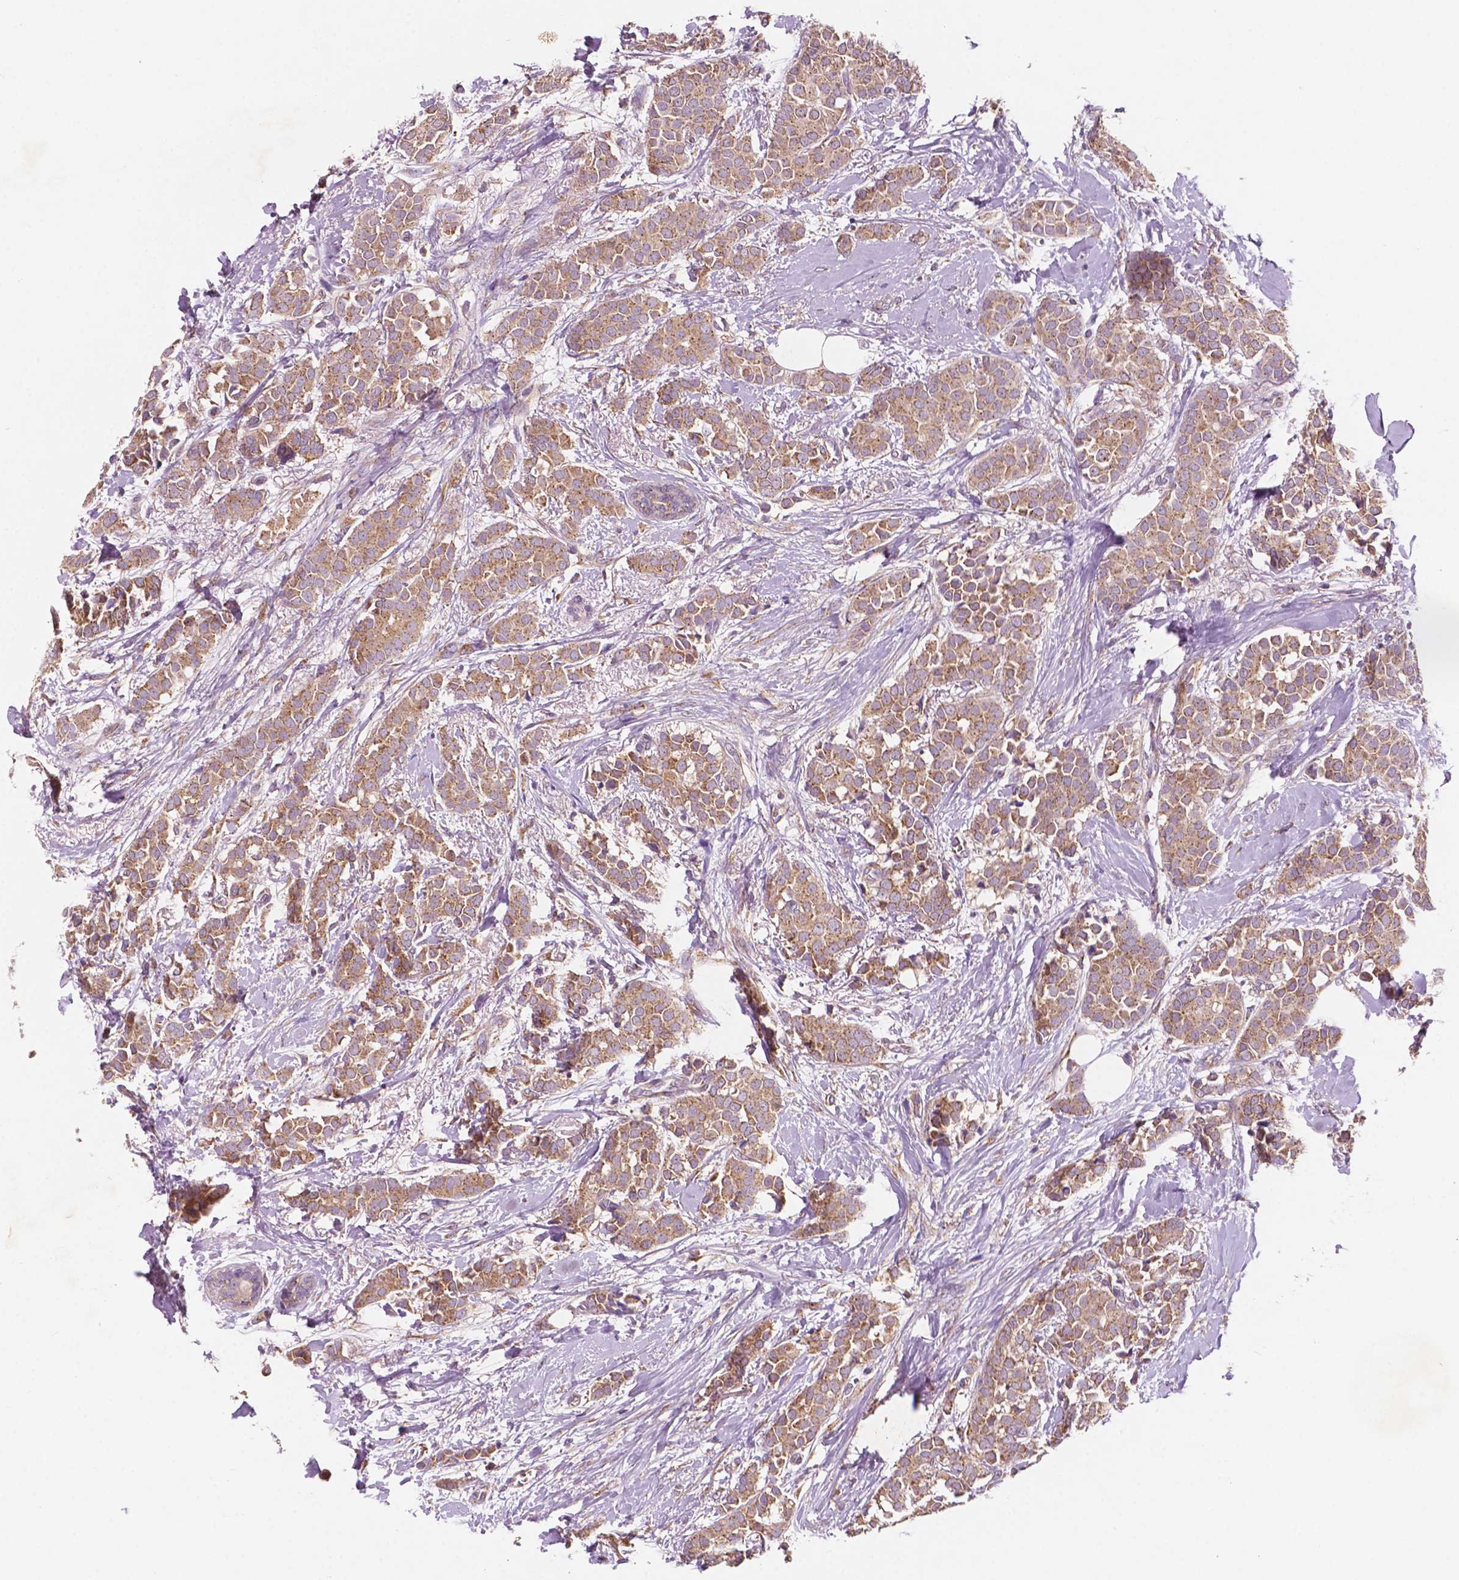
{"staining": {"intensity": "moderate", "quantity": ">75%", "location": "cytoplasmic/membranous"}, "tissue": "breast cancer", "cell_type": "Tumor cells", "image_type": "cancer", "snomed": [{"axis": "morphology", "description": "Duct carcinoma"}, {"axis": "topography", "description": "Breast"}], "caption": "IHC of human breast cancer (intraductal carcinoma) exhibits medium levels of moderate cytoplasmic/membranous expression in approximately >75% of tumor cells.", "gene": "CHPT1", "patient": {"sex": "female", "age": 79}}